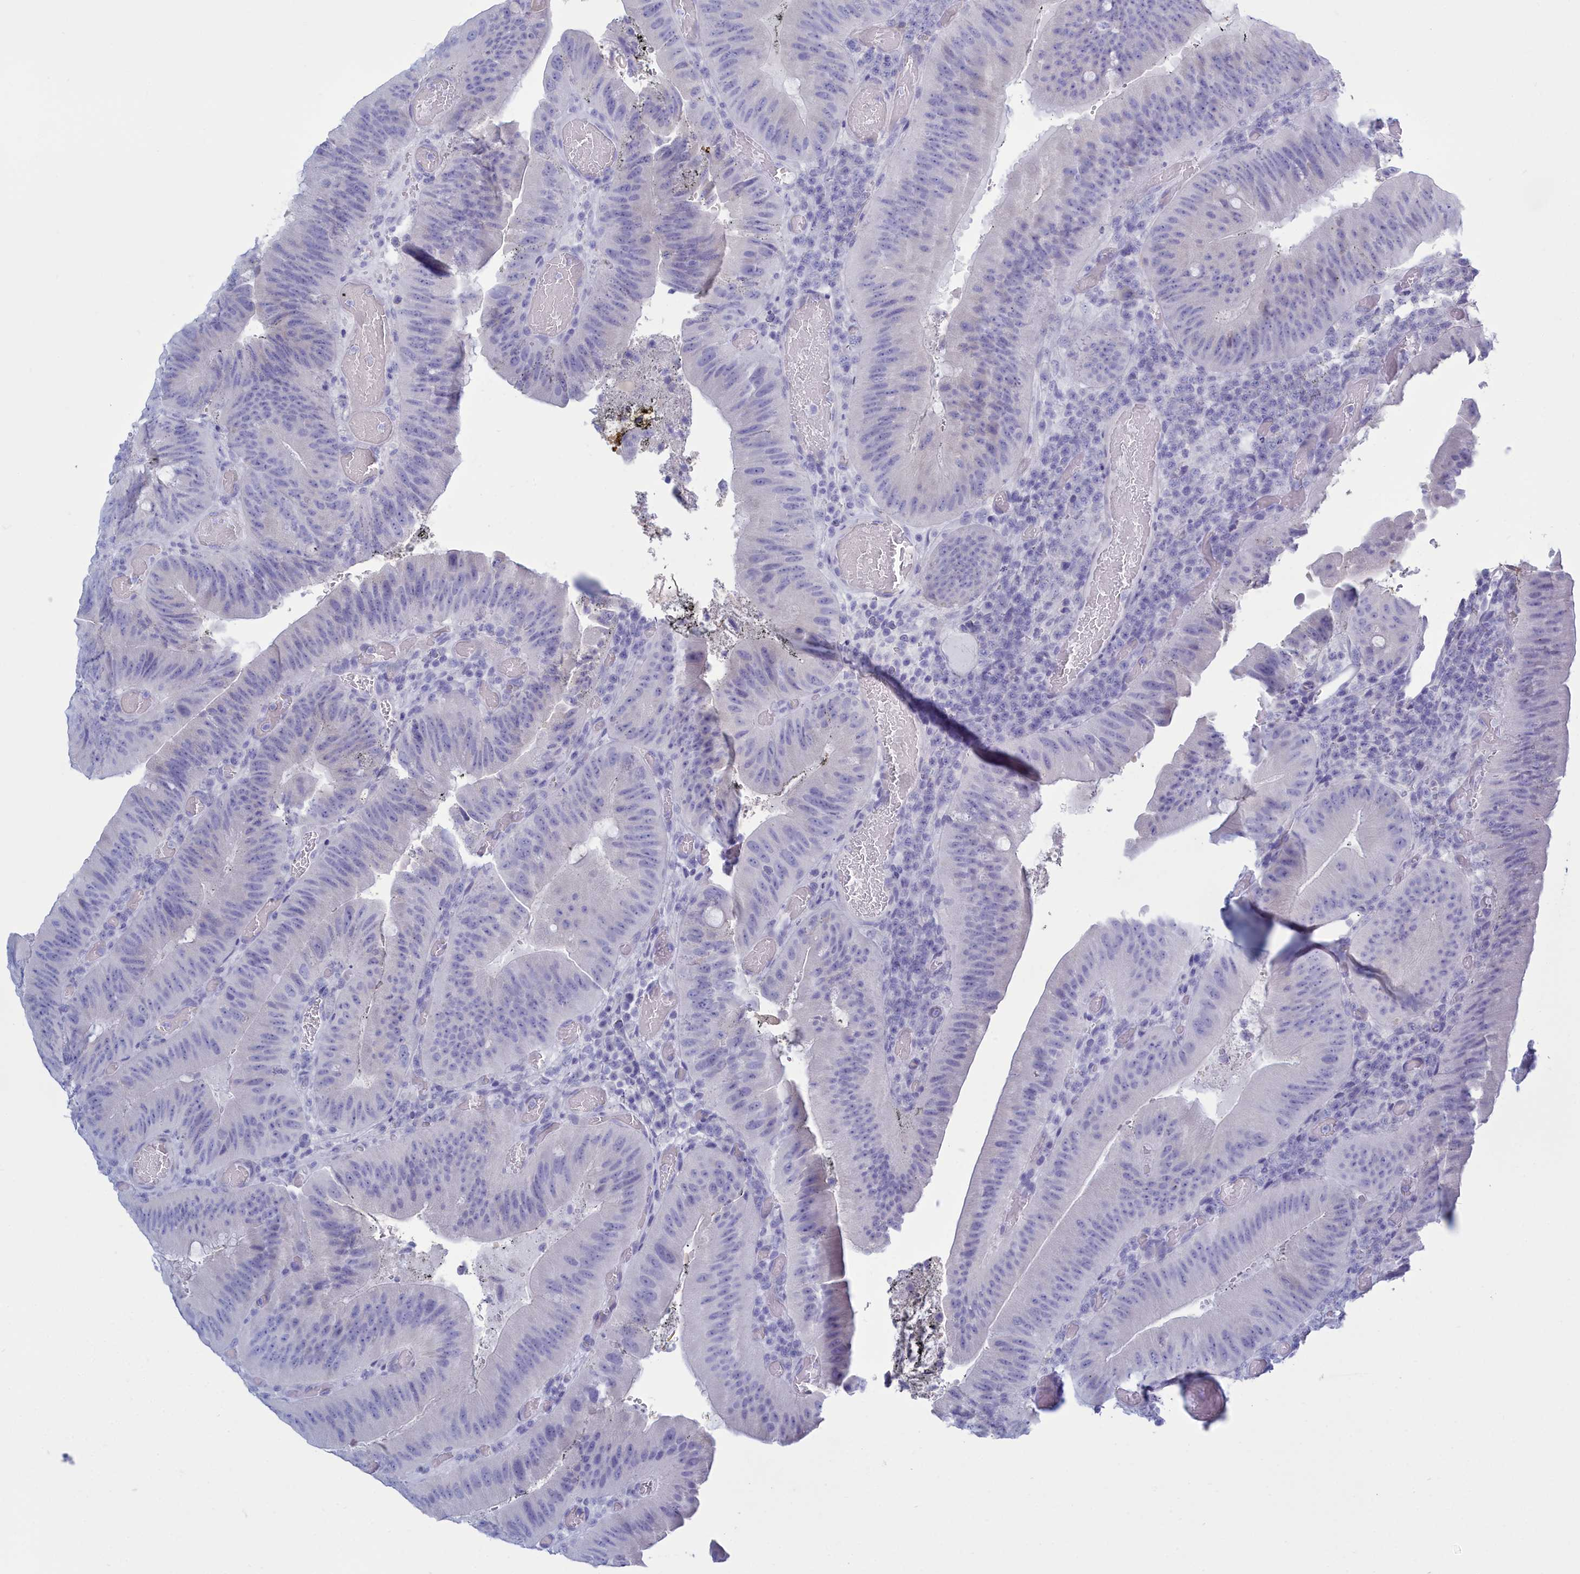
{"staining": {"intensity": "negative", "quantity": "none", "location": "none"}, "tissue": "colorectal cancer", "cell_type": "Tumor cells", "image_type": "cancer", "snomed": [{"axis": "morphology", "description": "Adenocarcinoma, NOS"}, {"axis": "topography", "description": "Colon"}], "caption": "Tumor cells show no significant protein positivity in adenocarcinoma (colorectal). (DAB (3,3'-diaminobenzidine) immunohistochemistry visualized using brightfield microscopy, high magnification).", "gene": "TMEM97", "patient": {"sex": "female", "age": 43}}